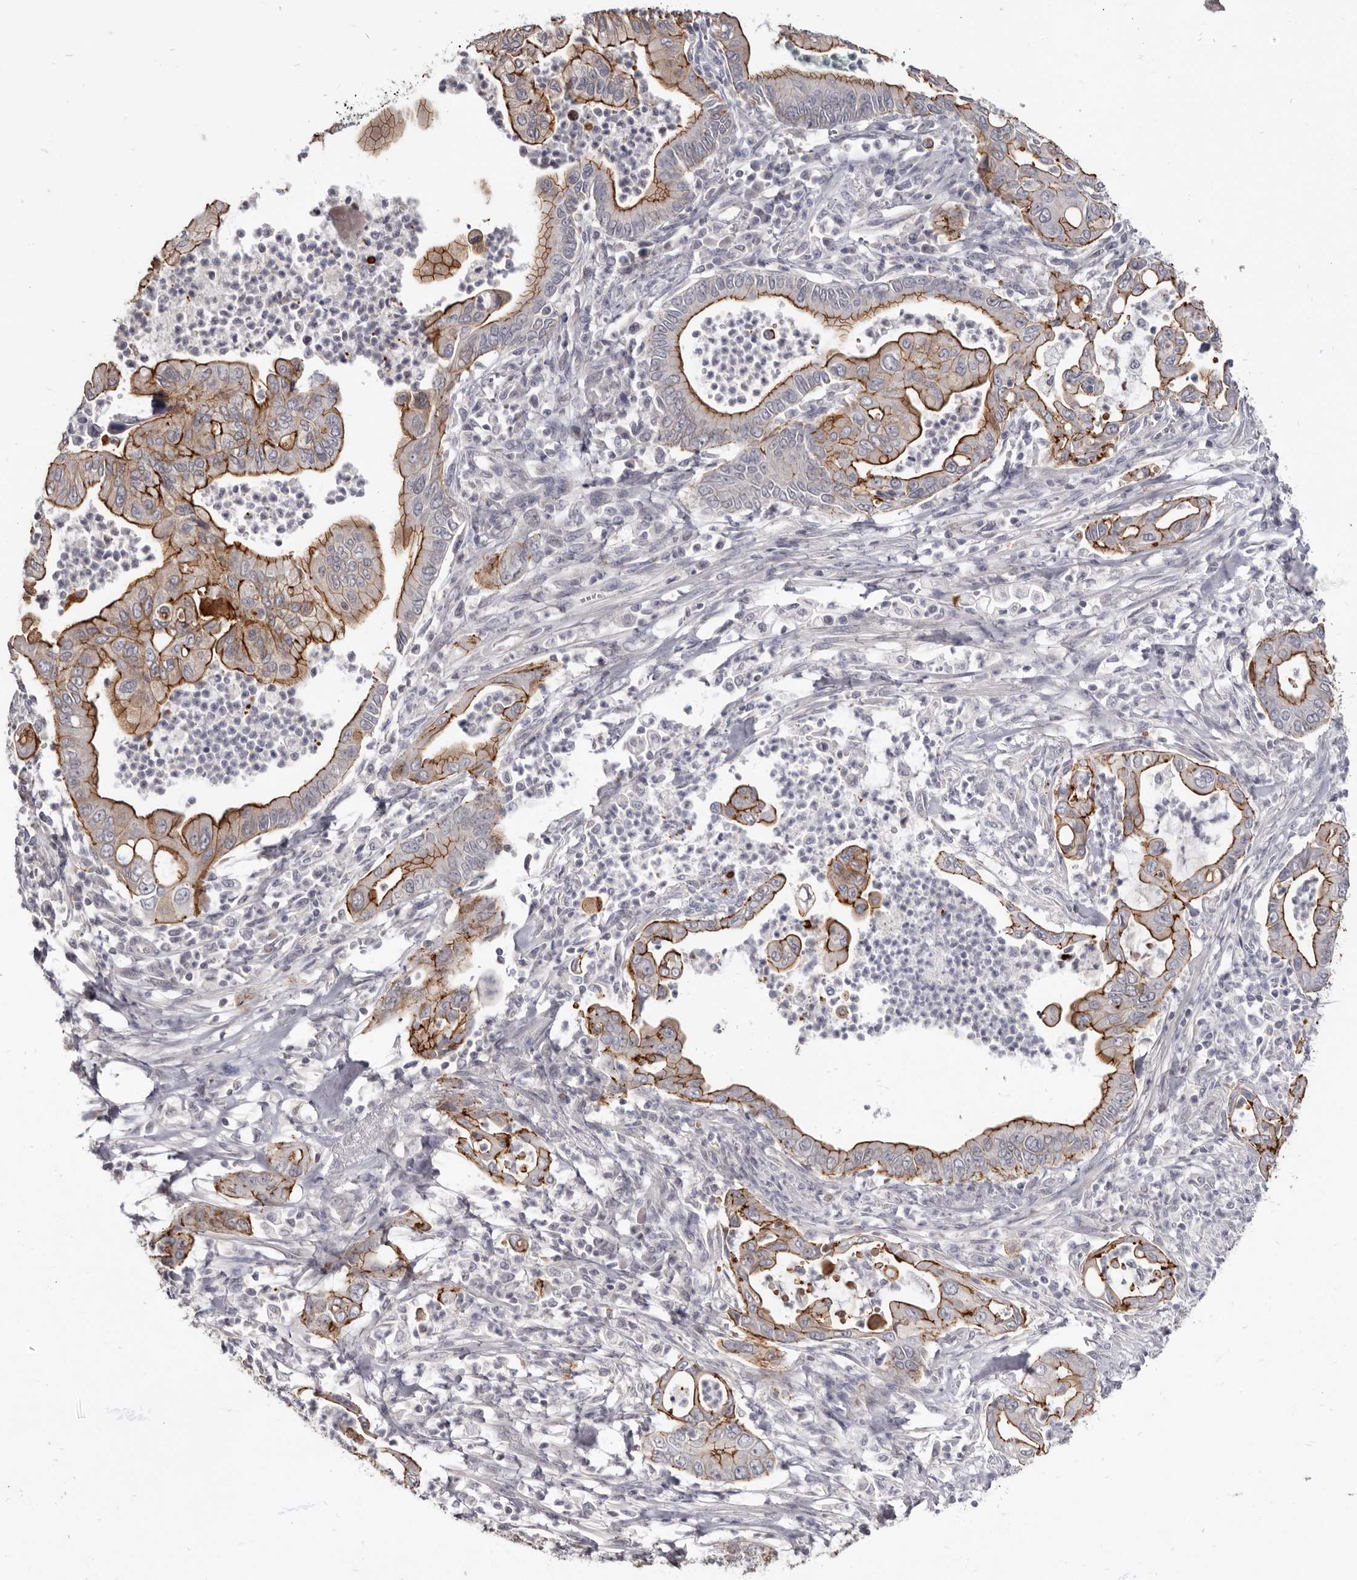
{"staining": {"intensity": "strong", "quantity": ">75%", "location": "cytoplasmic/membranous"}, "tissue": "pancreatic cancer", "cell_type": "Tumor cells", "image_type": "cancer", "snomed": [{"axis": "morphology", "description": "Adenocarcinoma, NOS"}, {"axis": "topography", "description": "Pancreas"}], "caption": "Immunohistochemistry of human pancreatic adenocarcinoma displays high levels of strong cytoplasmic/membranous staining in about >75% of tumor cells.", "gene": "CGN", "patient": {"sex": "male", "age": 78}}